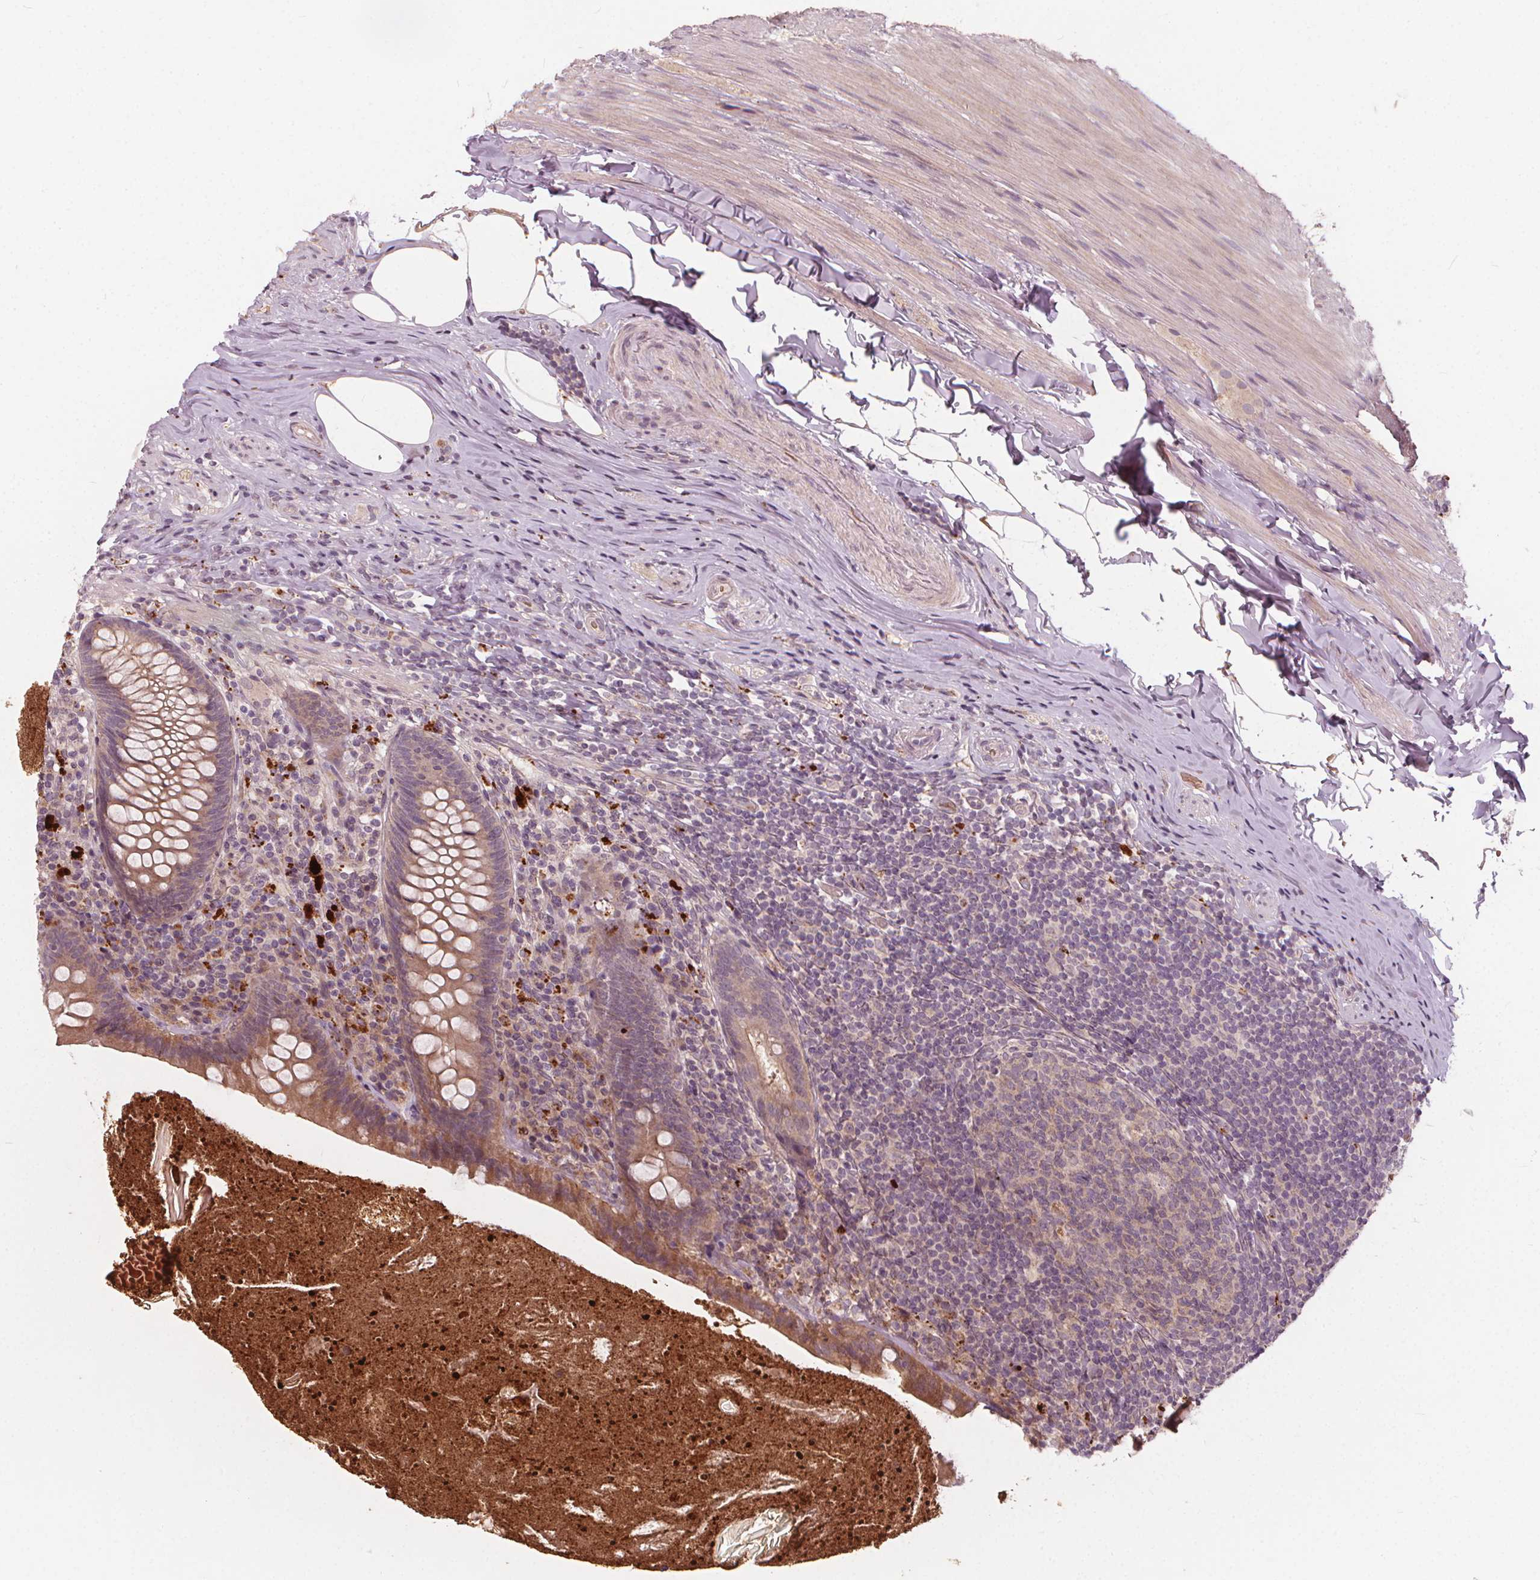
{"staining": {"intensity": "moderate", "quantity": "25%-75%", "location": "cytoplasmic/membranous"}, "tissue": "appendix", "cell_type": "Glandular cells", "image_type": "normal", "snomed": [{"axis": "morphology", "description": "Normal tissue, NOS"}, {"axis": "topography", "description": "Appendix"}], "caption": "This micrograph demonstrates normal appendix stained with immunohistochemistry to label a protein in brown. The cytoplasmic/membranous of glandular cells show moderate positivity for the protein. Nuclei are counter-stained blue.", "gene": "IPO13", "patient": {"sex": "male", "age": 47}}